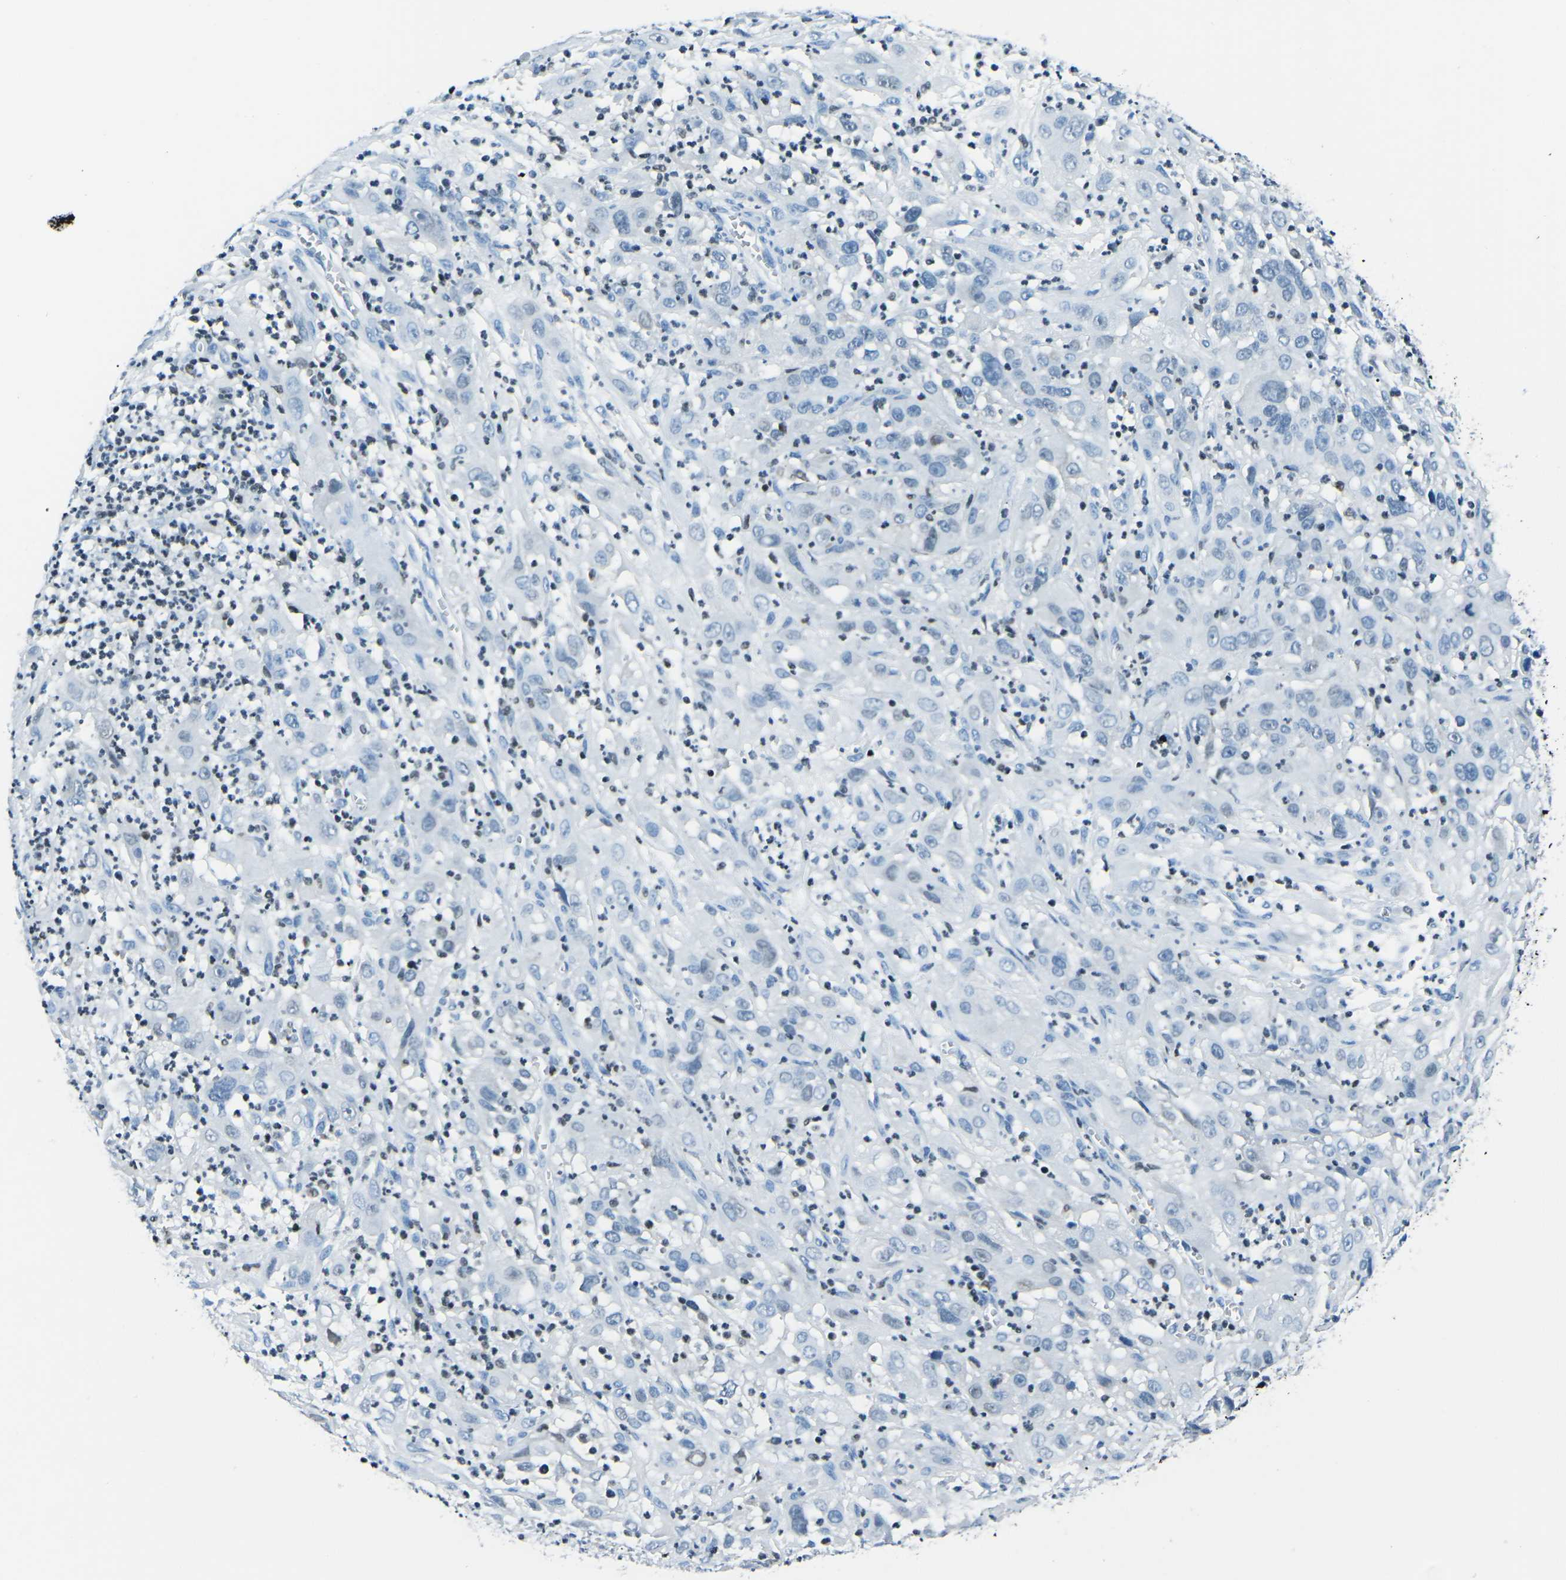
{"staining": {"intensity": "negative", "quantity": "none", "location": "none"}, "tissue": "cervical cancer", "cell_type": "Tumor cells", "image_type": "cancer", "snomed": [{"axis": "morphology", "description": "Squamous cell carcinoma, NOS"}, {"axis": "topography", "description": "Cervix"}], "caption": "Histopathology image shows no significant protein staining in tumor cells of cervical cancer.", "gene": "CELF2", "patient": {"sex": "female", "age": 32}}